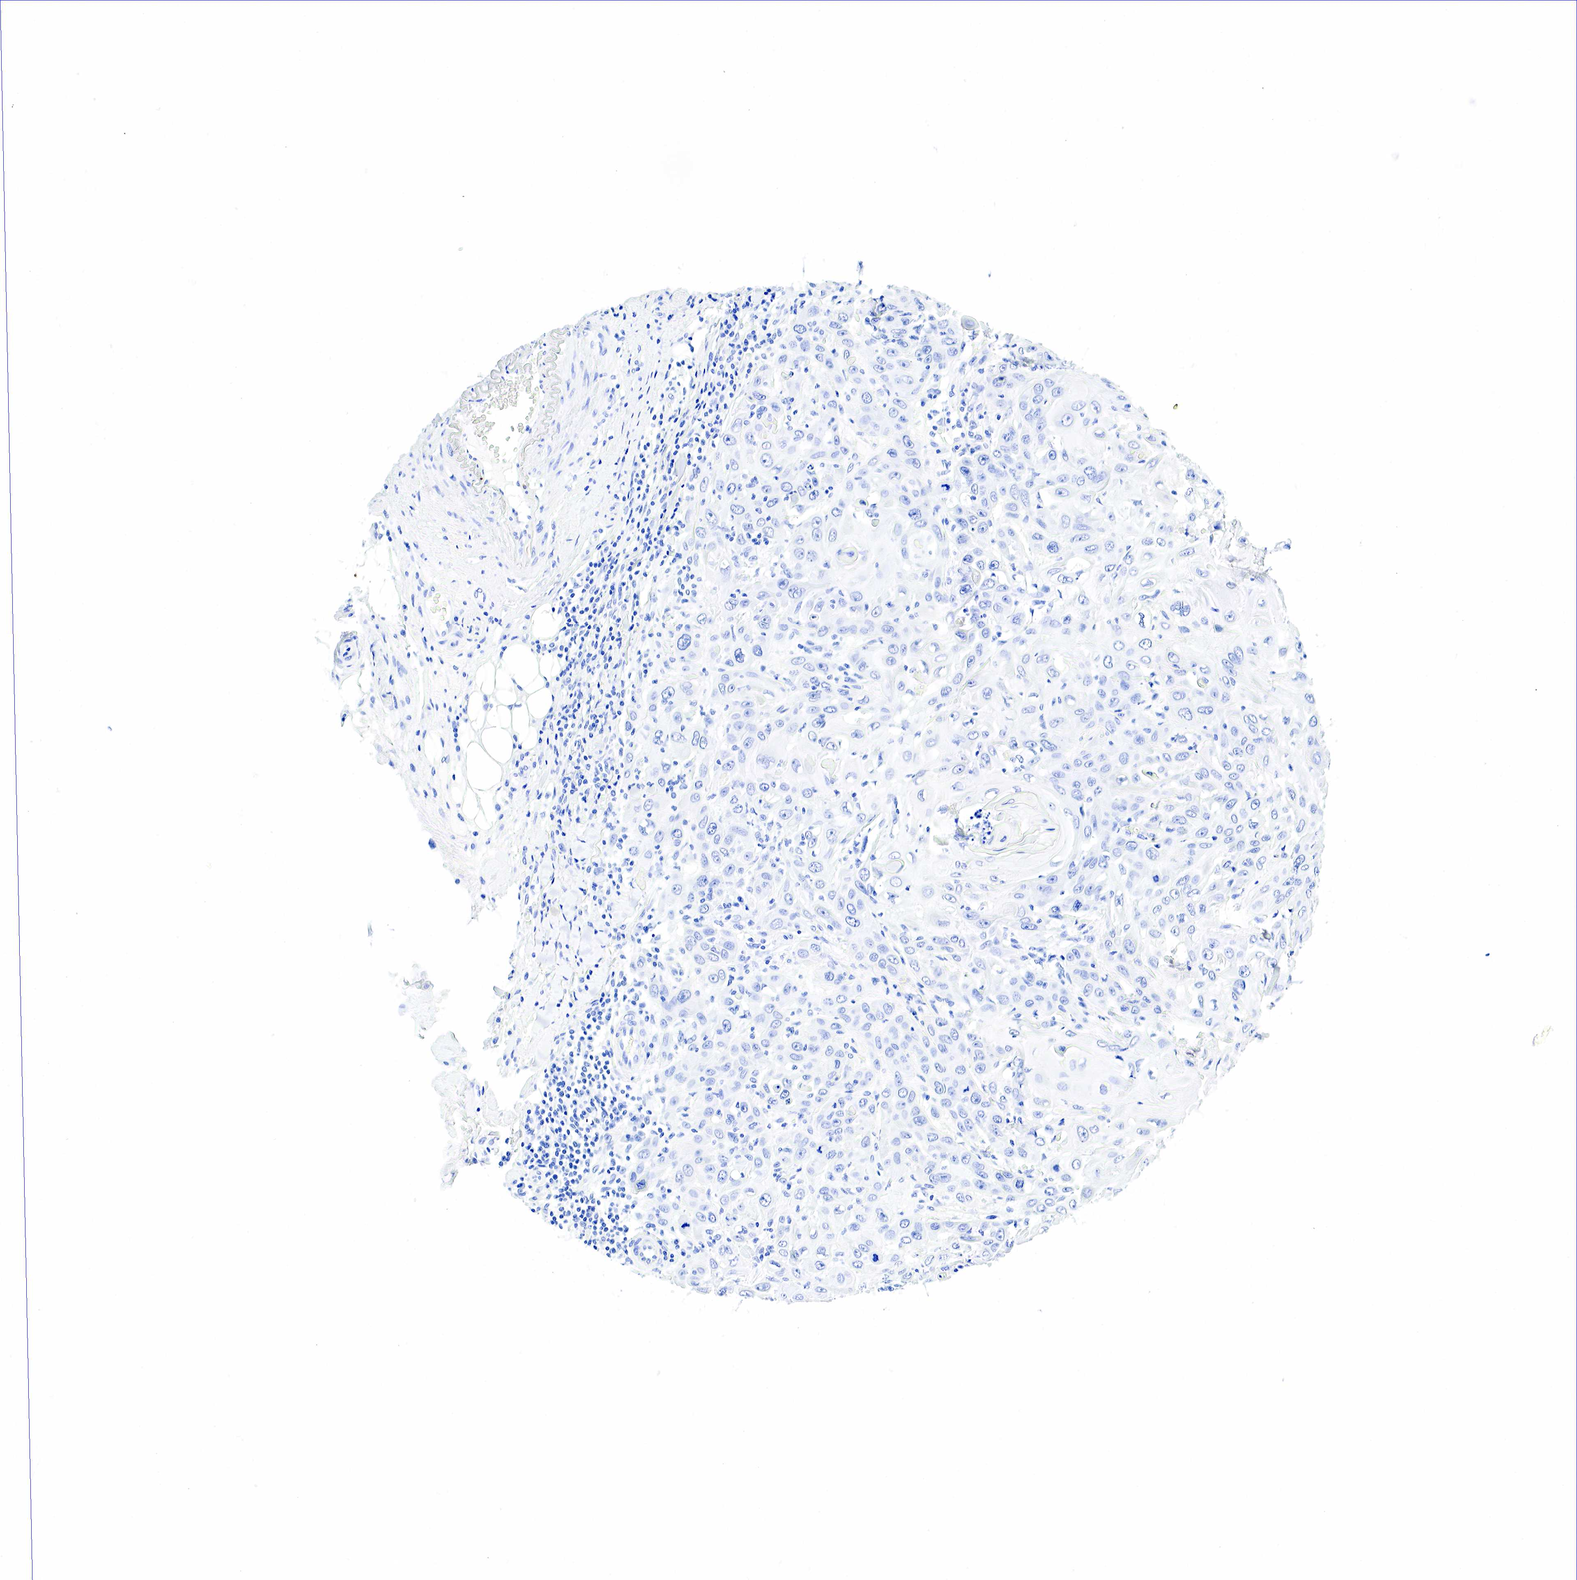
{"staining": {"intensity": "negative", "quantity": "none", "location": "none"}, "tissue": "skin cancer", "cell_type": "Tumor cells", "image_type": "cancer", "snomed": [{"axis": "morphology", "description": "Squamous cell carcinoma, NOS"}, {"axis": "topography", "description": "Skin"}], "caption": "Tumor cells are negative for brown protein staining in skin squamous cell carcinoma.", "gene": "KRT7", "patient": {"sex": "male", "age": 84}}